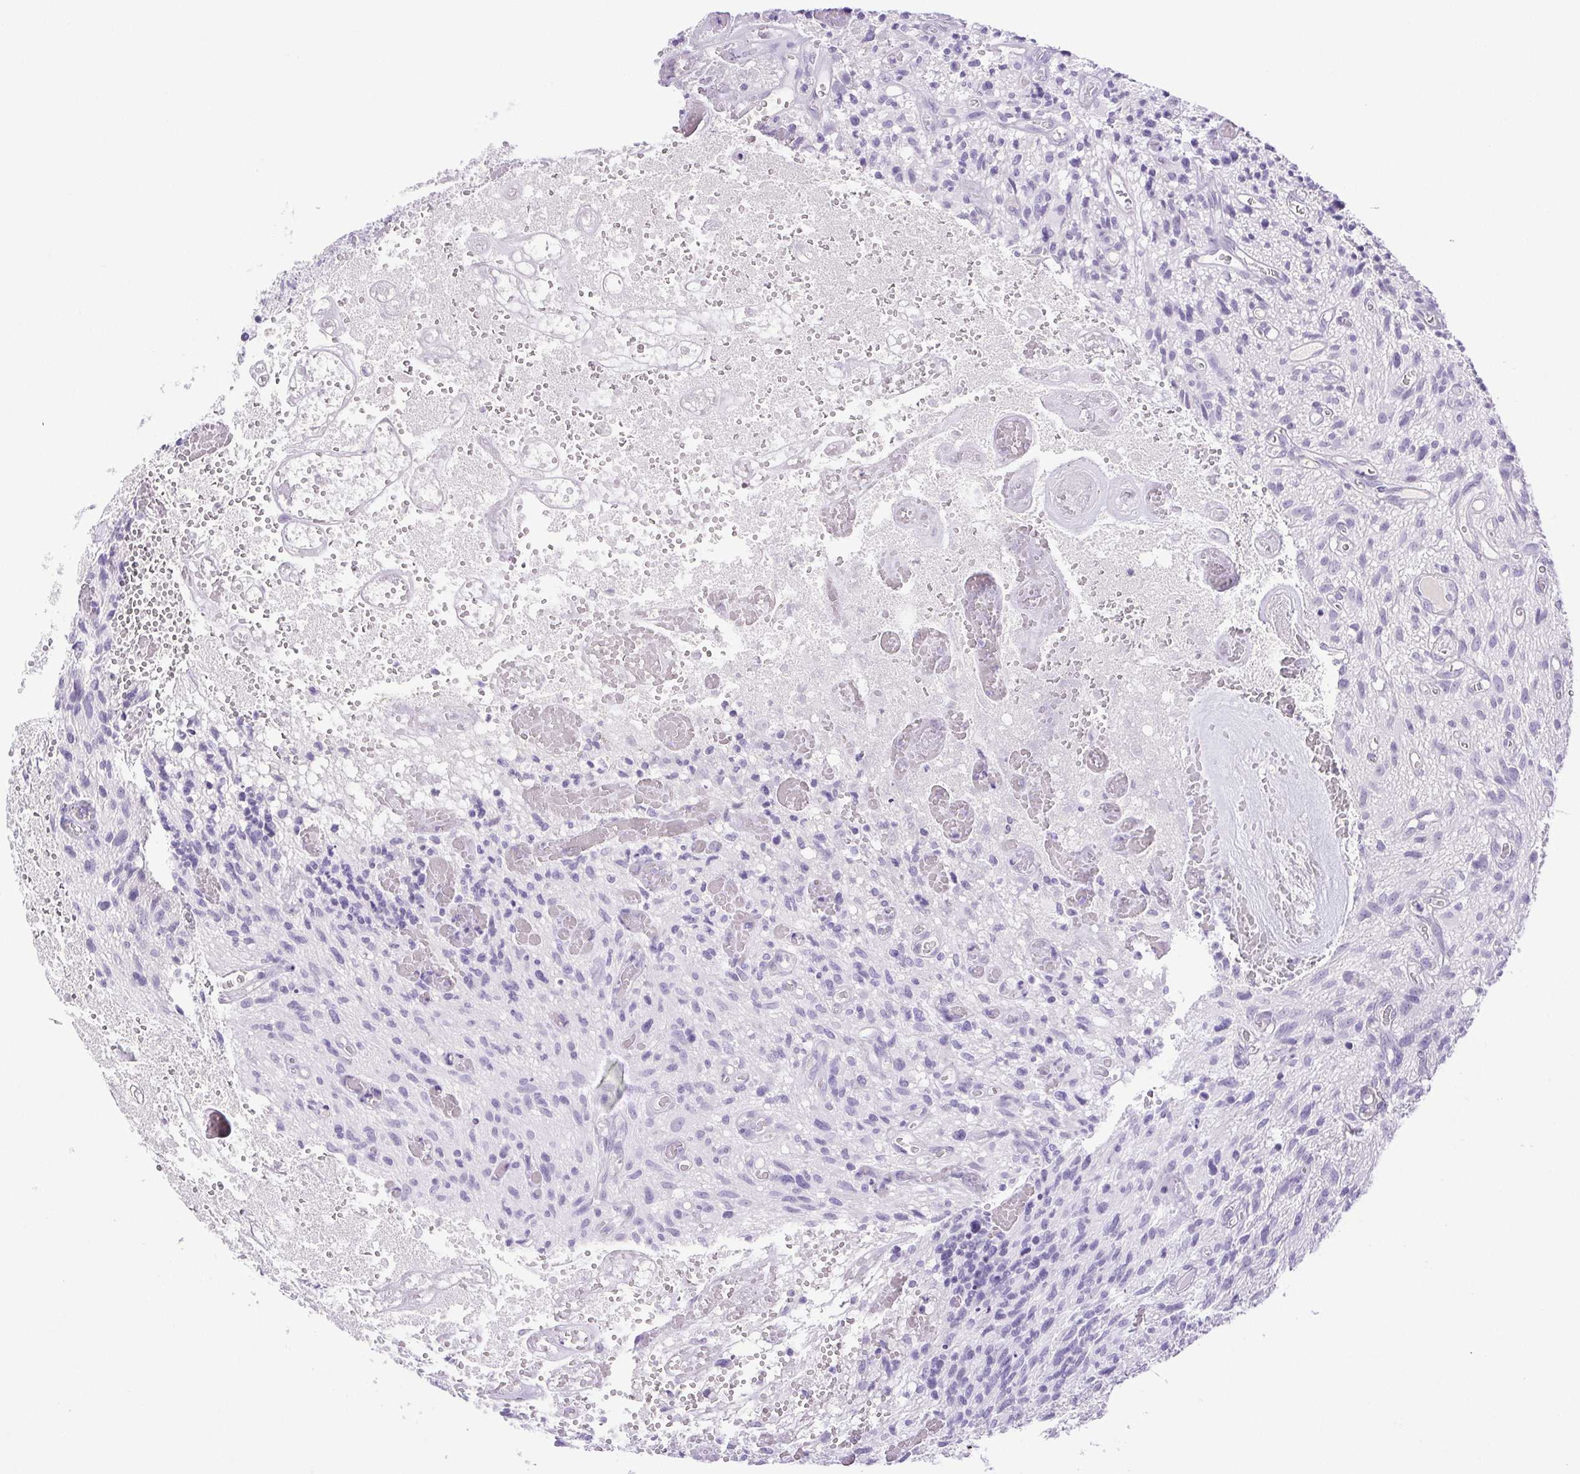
{"staining": {"intensity": "negative", "quantity": "none", "location": "none"}, "tissue": "glioma", "cell_type": "Tumor cells", "image_type": "cancer", "snomed": [{"axis": "morphology", "description": "Glioma, malignant, High grade"}, {"axis": "topography", "description": "Brain"}], "caption": "High power microscopy photomicrograph of an IHC micrograph of glioma, revealing no significant expression in tumor cells. (Brightfield microscopy of DAB (3,3'-diaminobenzidine) IHC at high magnification).", "gene": "PAPPA2", "patient": {"sex": "male", "age": 75}}